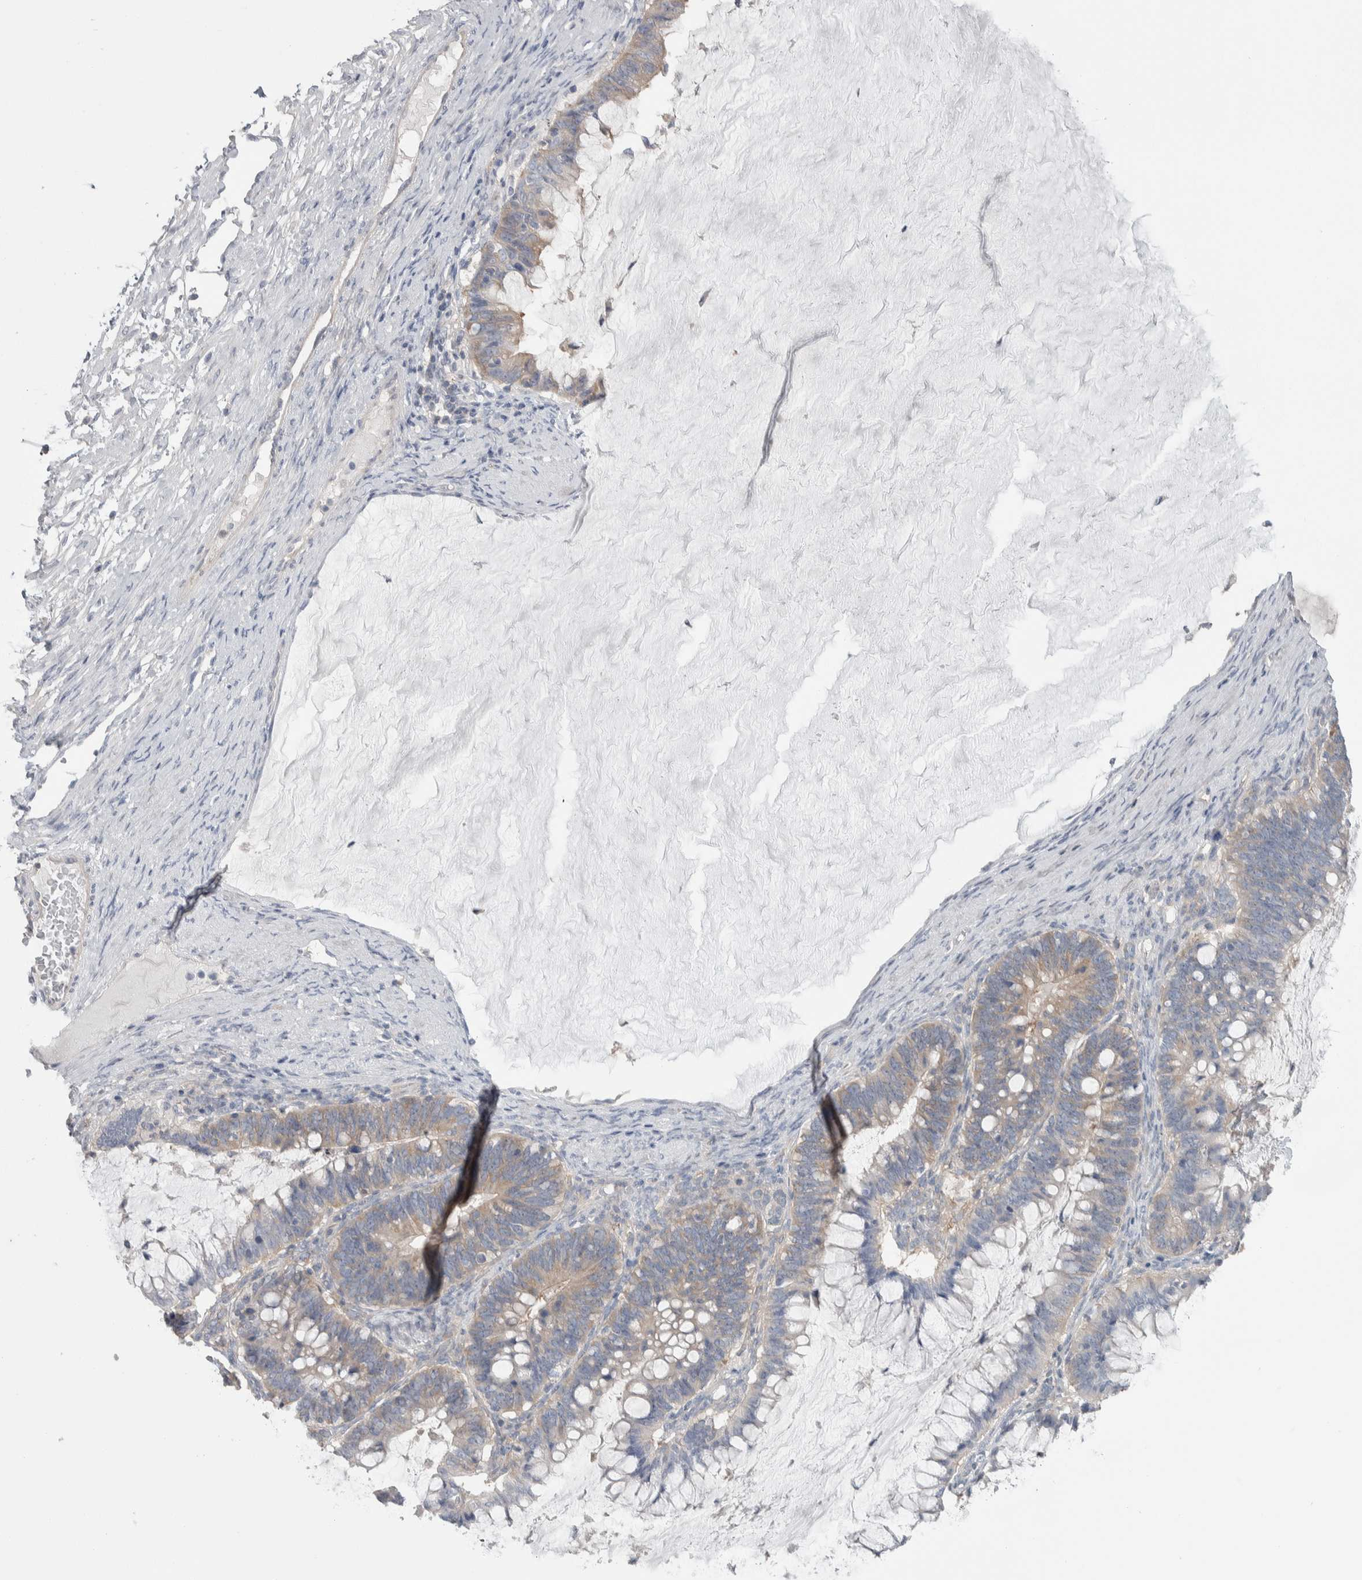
{"staining": {"intensity": "moderate", "quantity": ">75%", "location": "cytoplasmic/membranous"}, "tissue": "ovarian cancer", "cell_type": "Tumor cells", "image_type": "cancer", "snomed": [{"axis": "morphology", "description": "Cystadenocarcinoma, mucinous, NOS"}, {"axis": "topography", "description": "Ovary"}], "caption": "Moderate cytoplasmic/membranous expression for a protein is identified in about >75% of tumor cells of ovarian cancer using immunohistochemistry (IHC).", "gene": "GPHN", "patient": {"sex": "female", "age": 61}}